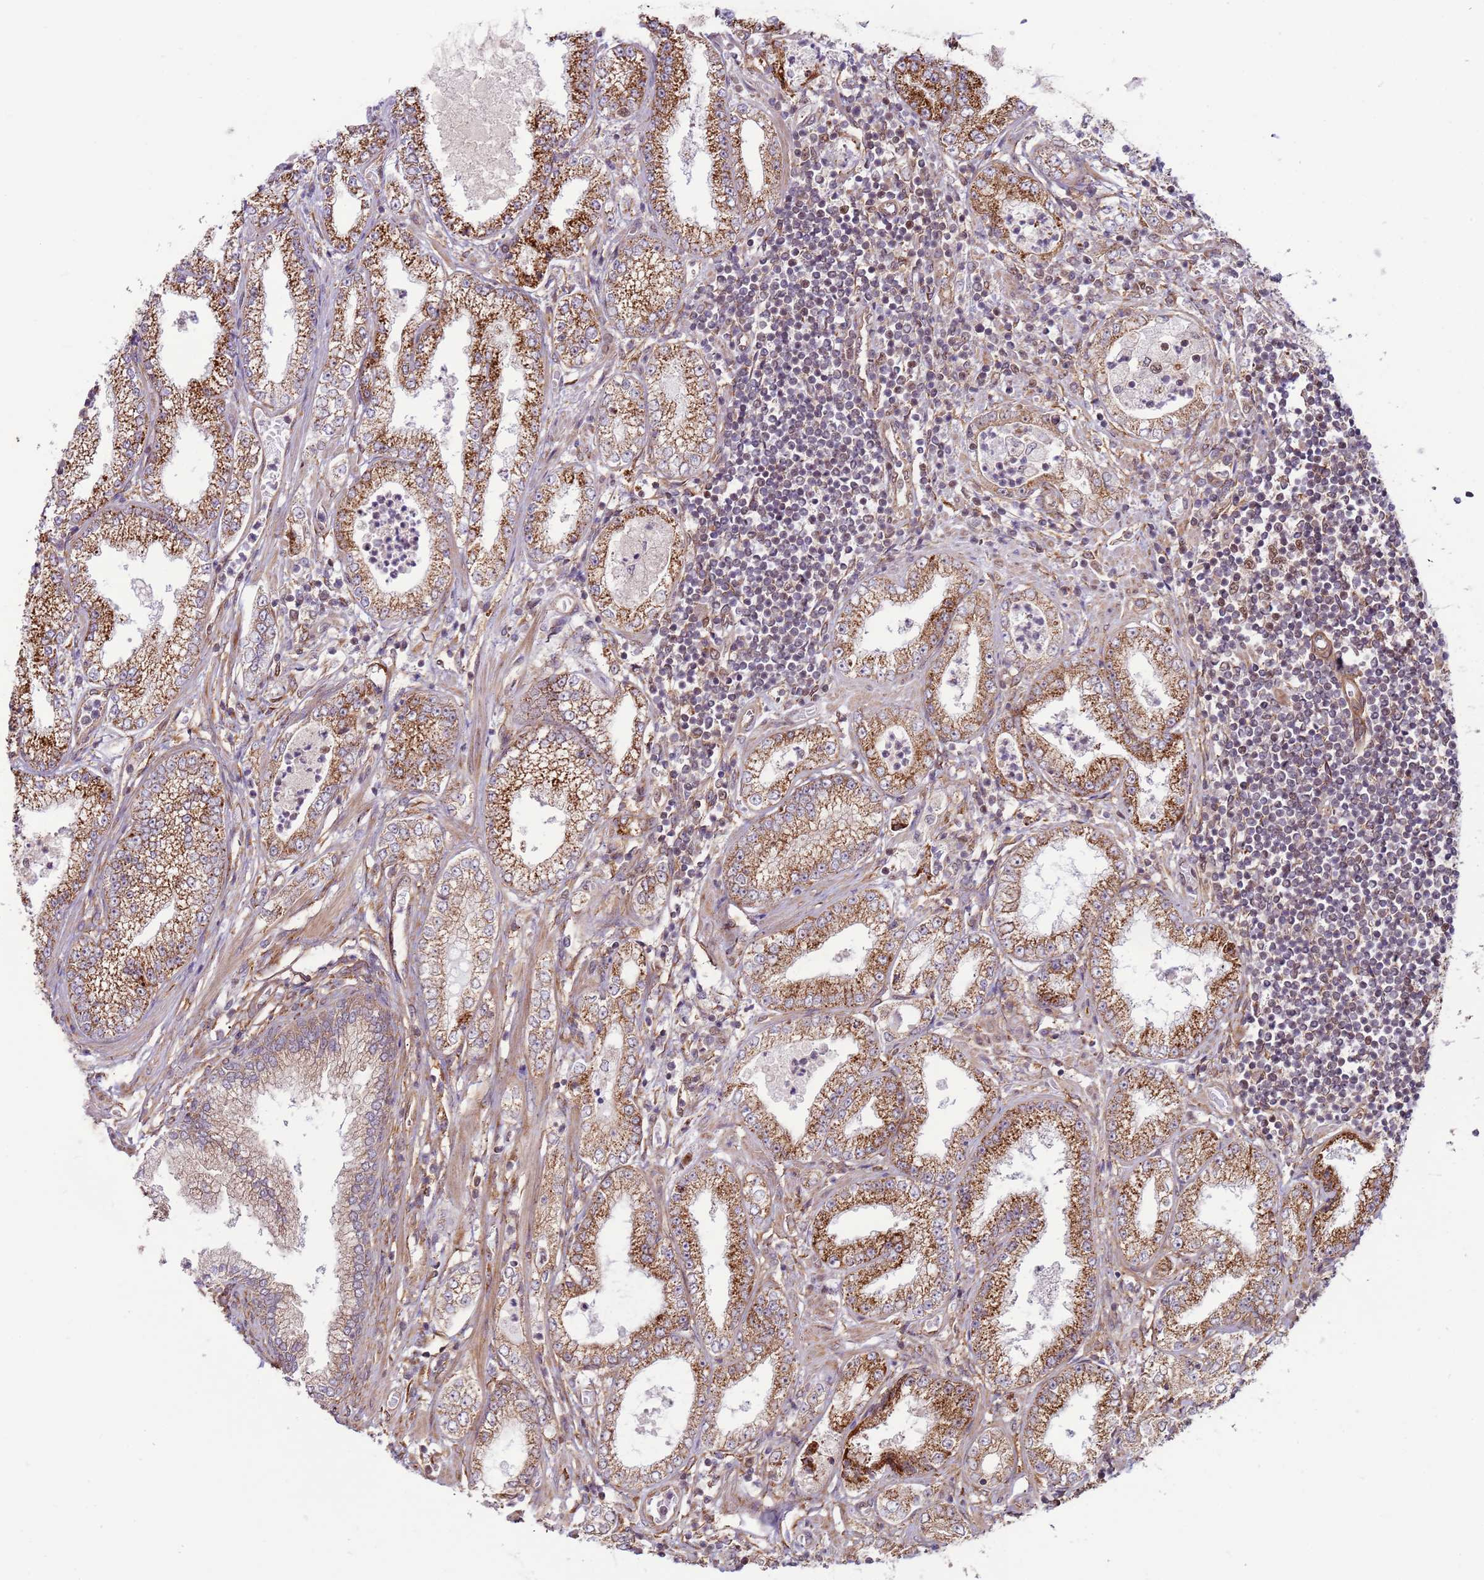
{"staining": {"intensity": "strong", "quantity": ">75%", "location": "cytoplasmic/membranous"}, "tissue": "prostate cancer", "cell_type": "Tumor cells", "image_type": "cancer", "snomed": [{"axis": "morphology", "description": "Adenocarcinoma, High grade"}, {"axis": "topography", "description": "Prostate"}], "caption": "Tumor cells show strong cytoplasmic/membranous expression in approximately >75% of cells in prostate cancer (adenocarcinoma (high-grade)). Immunohistochemistry (ihc) stains the protein of interest in brown and the nuclei are stained blue.", "gene": "DCAF4", "patient": {"sex": "male", "age": 69}}